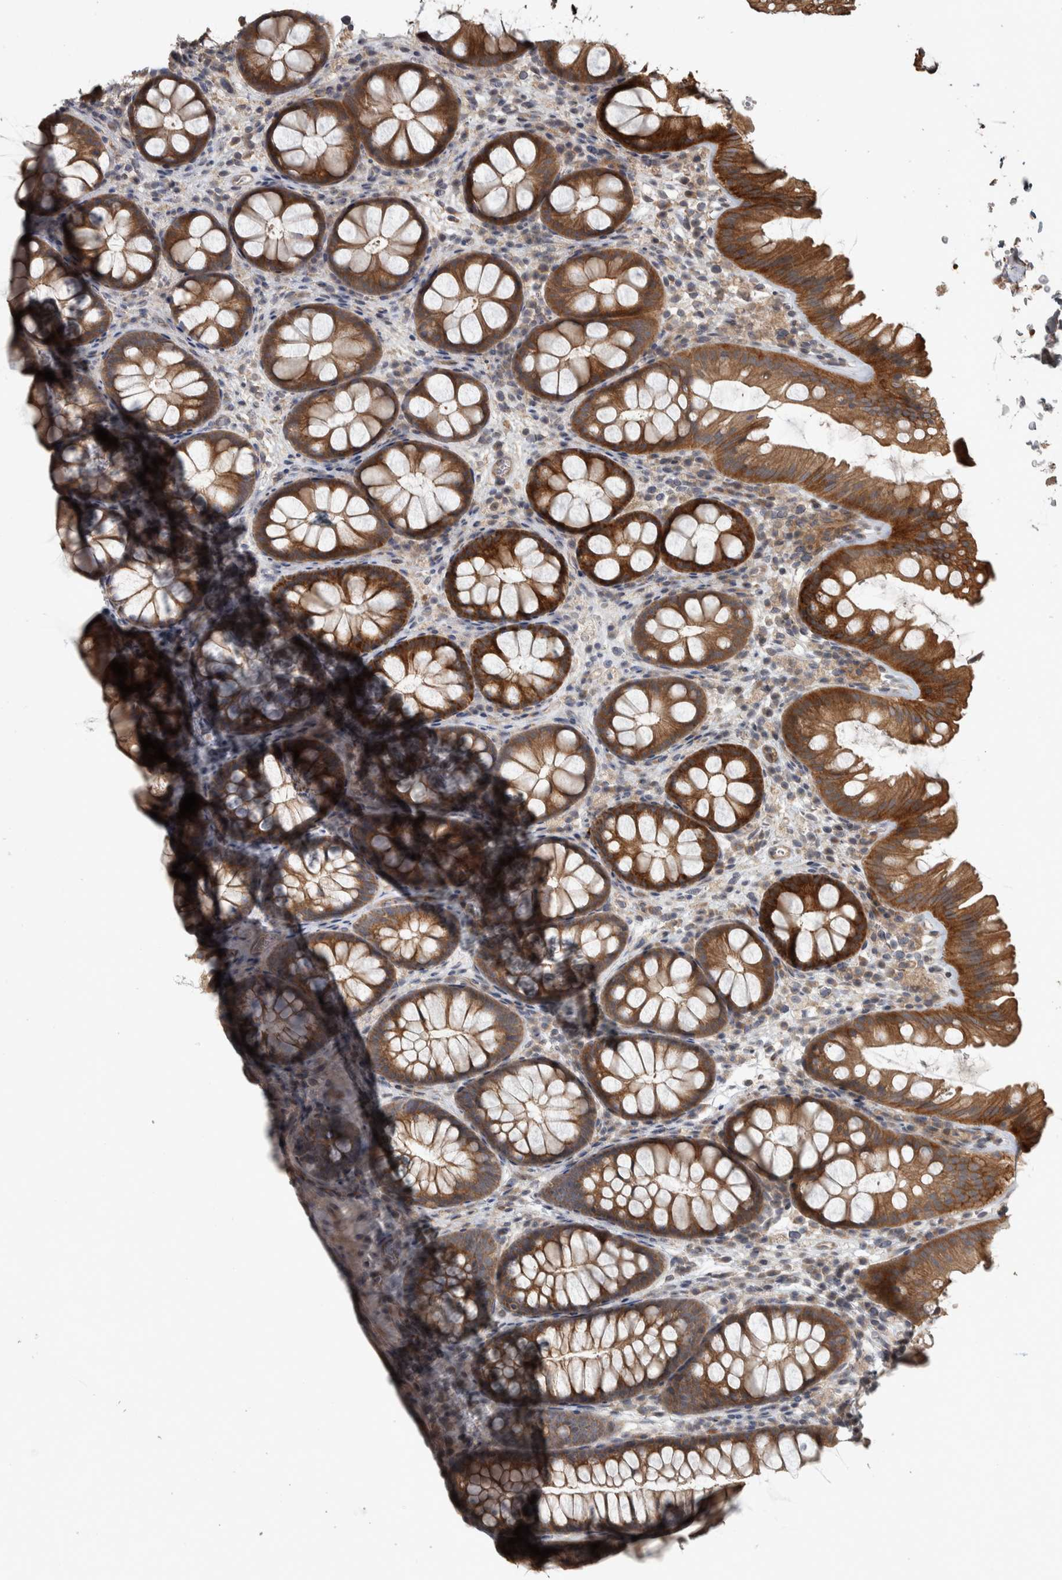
{"staining": {"intensity": "weak", "quantity": ">75%", "location": "cytoplasmic/membranous"}, "tissue": "colon", "cell_type": "Endothelial cells", "image_type": "normal", "snomed": [{"axis": "morphology", "description": "Normal tissue, NOS"}, {"axis": "topography", "description": "Colon"}], "caption": "Colon stained with DAB IHC reveals low levels of weak cytoplasmic/membranous staining in approximately >75% of endothelial cells. Immunohistochemistry (ihc) stains the protein of interest in brown and the nuclei are stained blue.", "gene": "ERAL1", "patient": {"sex": "female", "age": 62}}